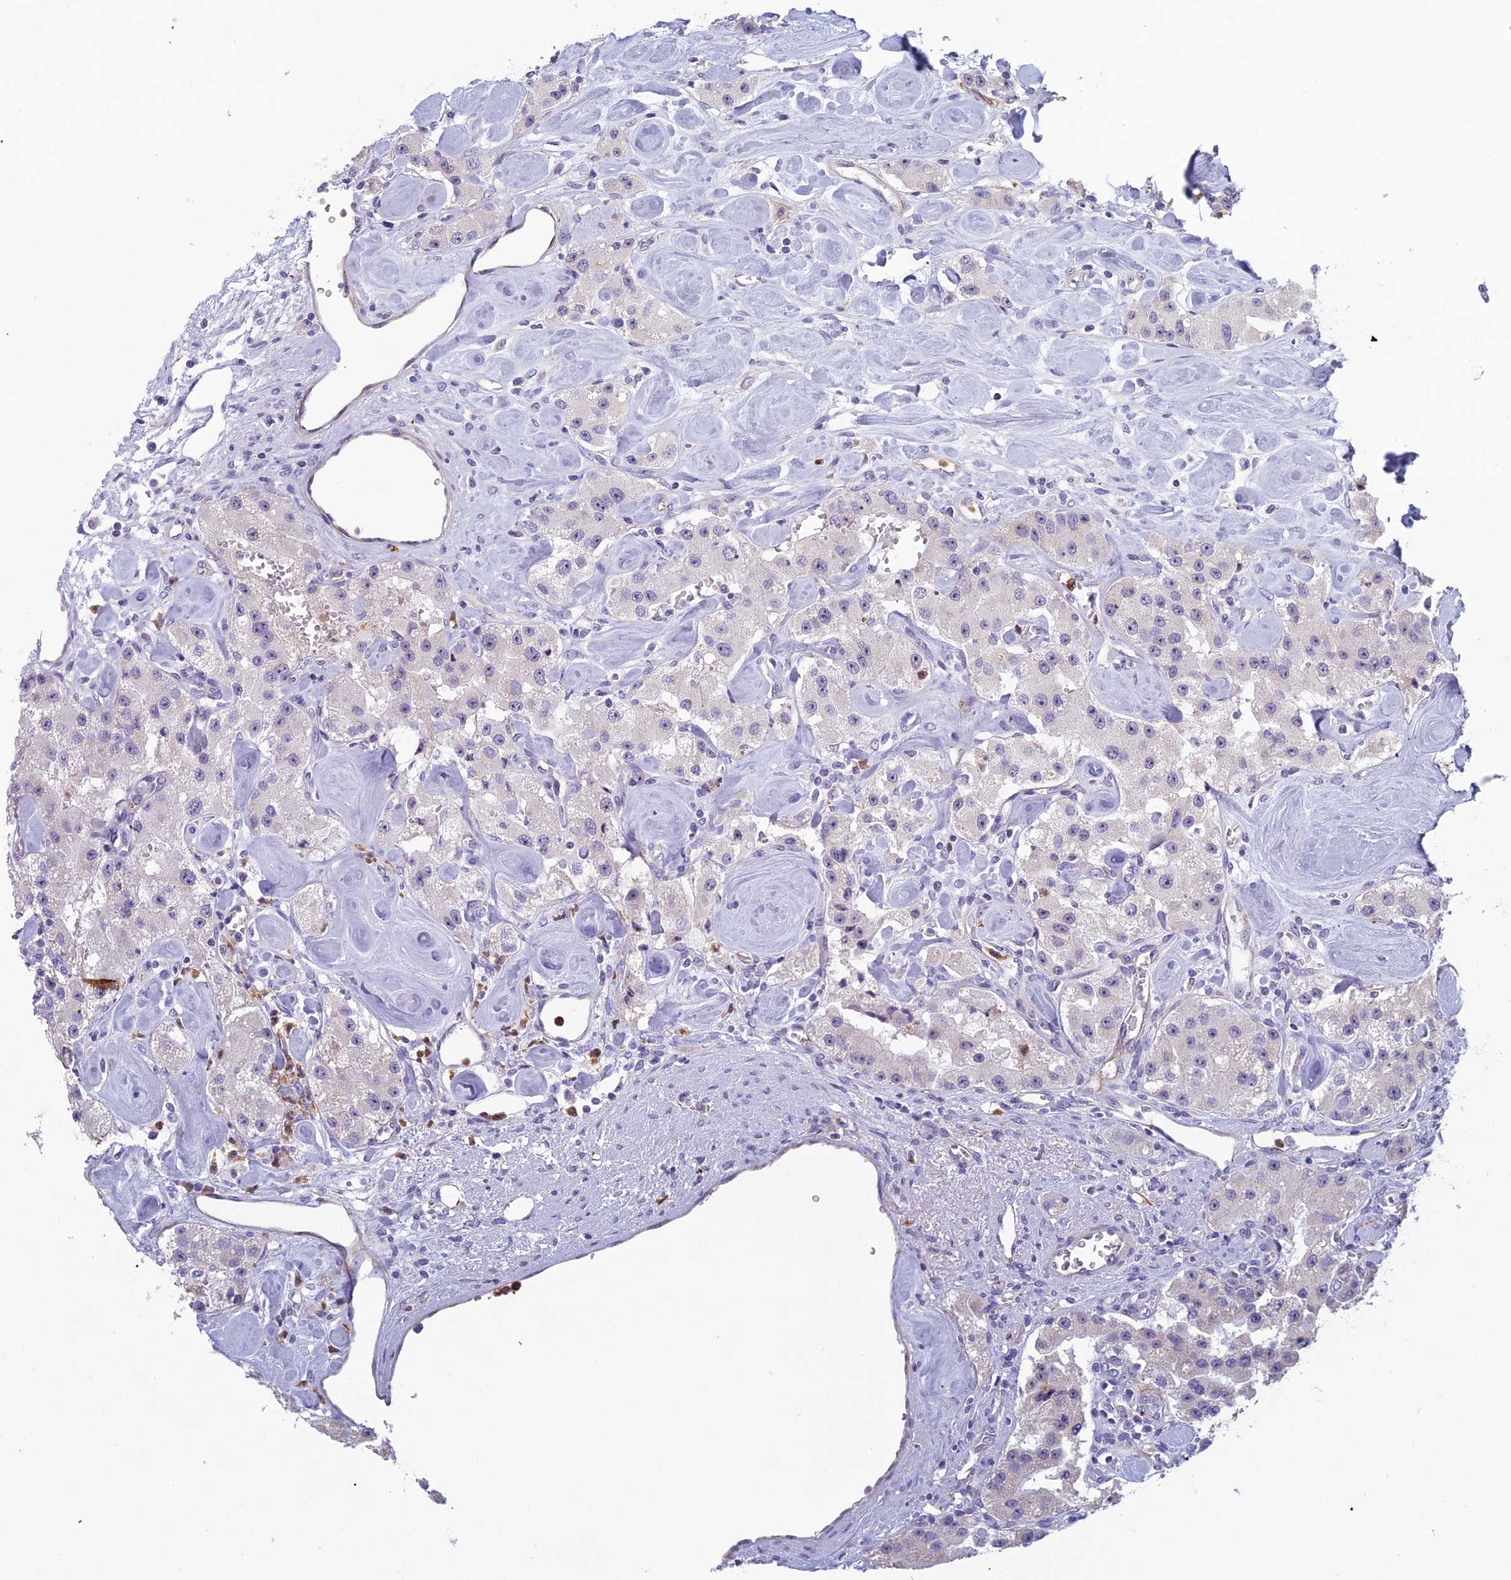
{"staining": {"intensity": "negative", "quantity": "none", "location": "none"}, "tissue": "carcinoid", "cell_type": "Tumor cells", "image_type": "cancer", "snomed": [{"axis": "morphology", "description": "Carcinoid, malignant, NOS"}, {"axis": "topography", "description": "Pancreas"}], "caption": "DAB (3,3'-diaminobenzidine) immunohistochemical staining of carcinoid reveals no significant staining in tumor cells. (DAB (3,3'-diaminobenzidine) immunohistochemistry visualized using brightfield microscopy, high magnification).", "gene": "NOC2L", "patient": {"sex": "male", "age": 41}}